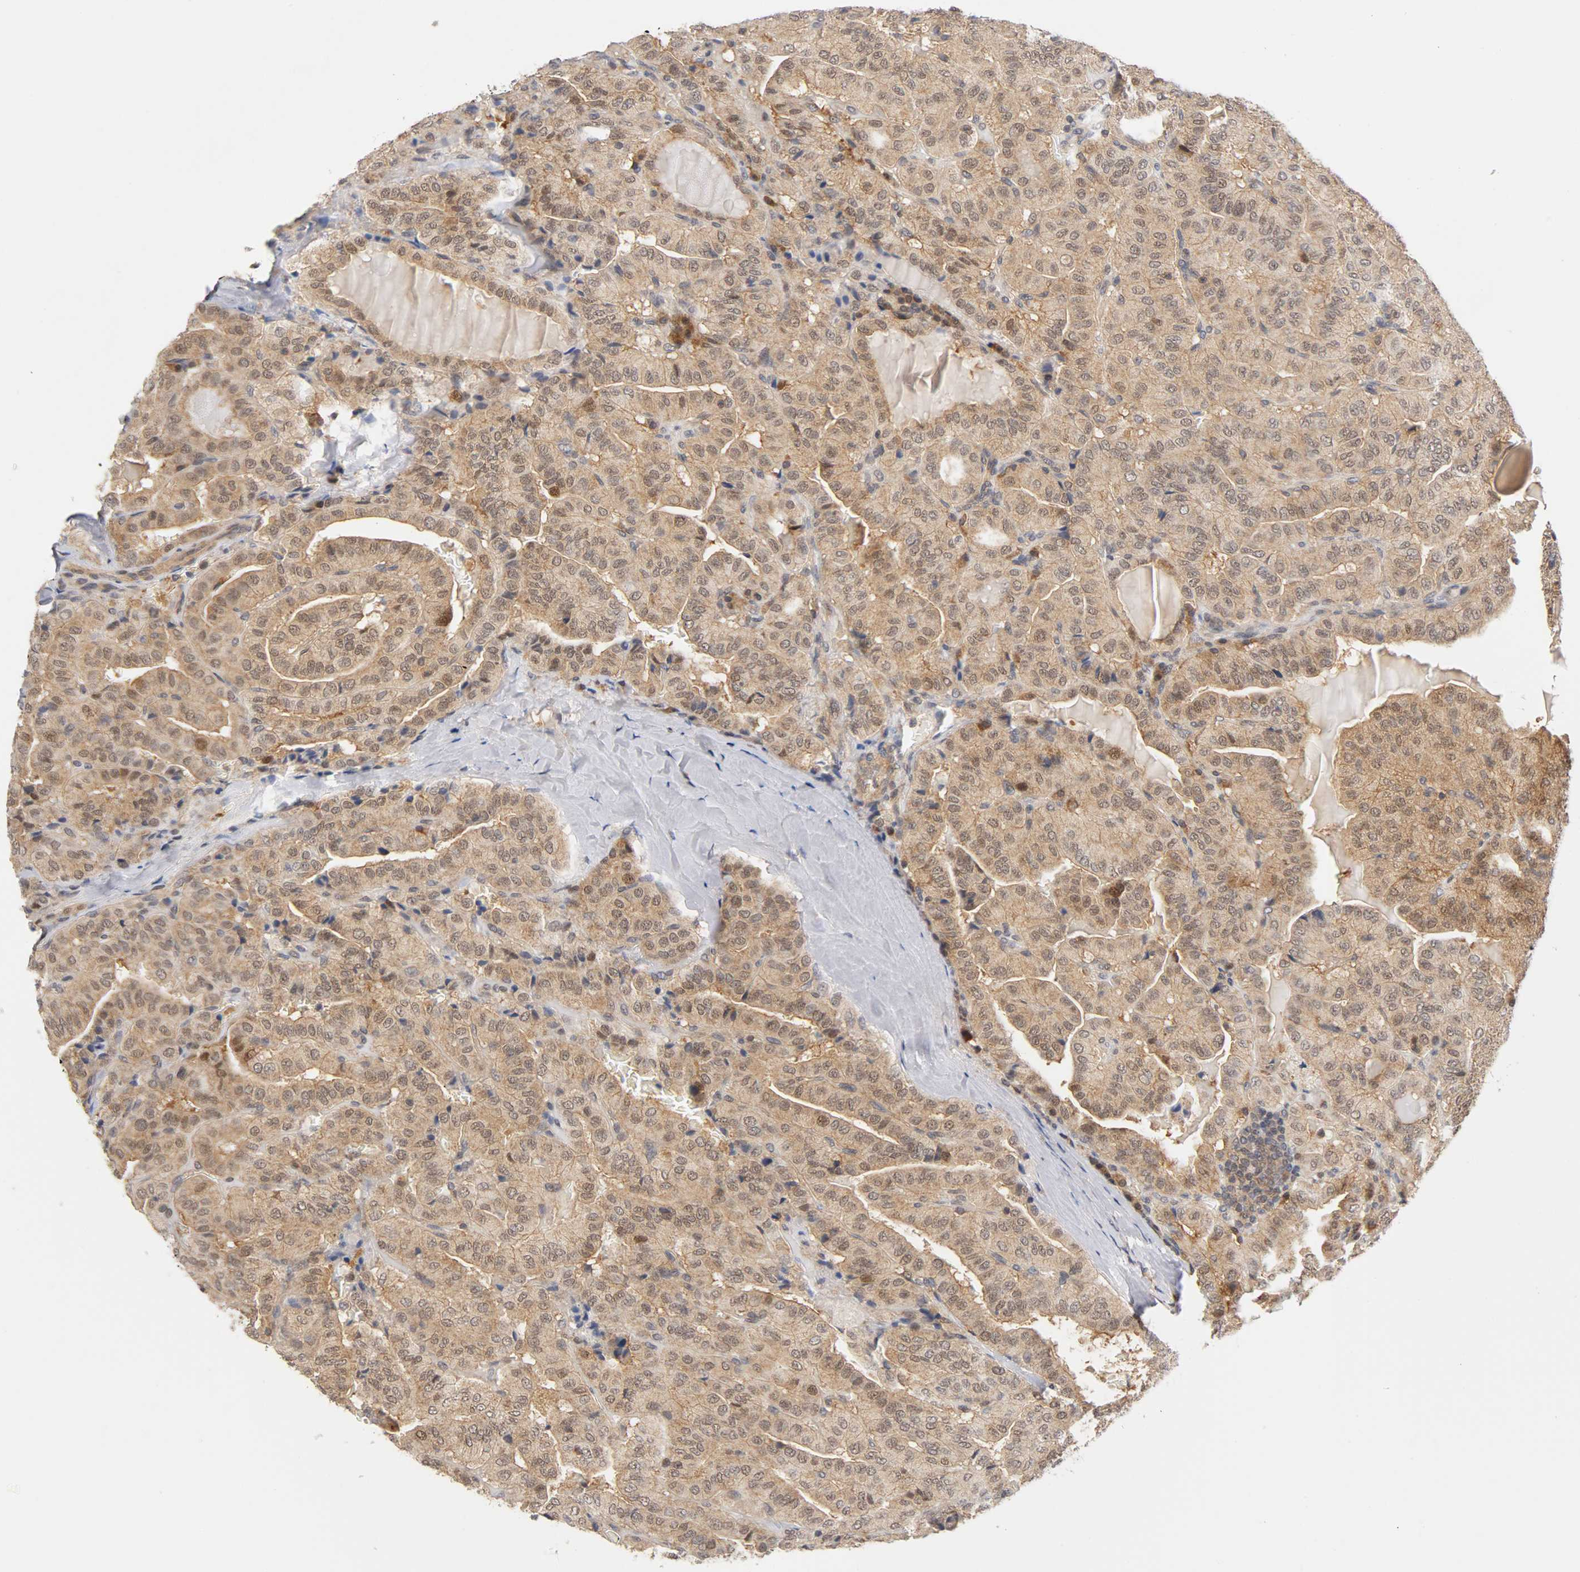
{"staining": {"intensity": "moderate", "quantity": ">75%", "location": "cytoplasmic/membranous,nuclear"}, "tissue": "thyroid cancer", "cell_type": "Tumor cells", "image_type": "cancer", "snomed": [{"axis": "morphology", "description": "Papillary adenocarcinoma, NOS"}, {"axis": "topography", "description": "Thyroid gland"}], "caption": "The immunohistochemical stain highlights moderate cytoplasmic/membranous and nuclear expression in tumor cells of thyroid cancer (papillary adenocarcinoma) tissue.", "gene": "UBE2M", "patient": {"sex": "male", "age": 77}}